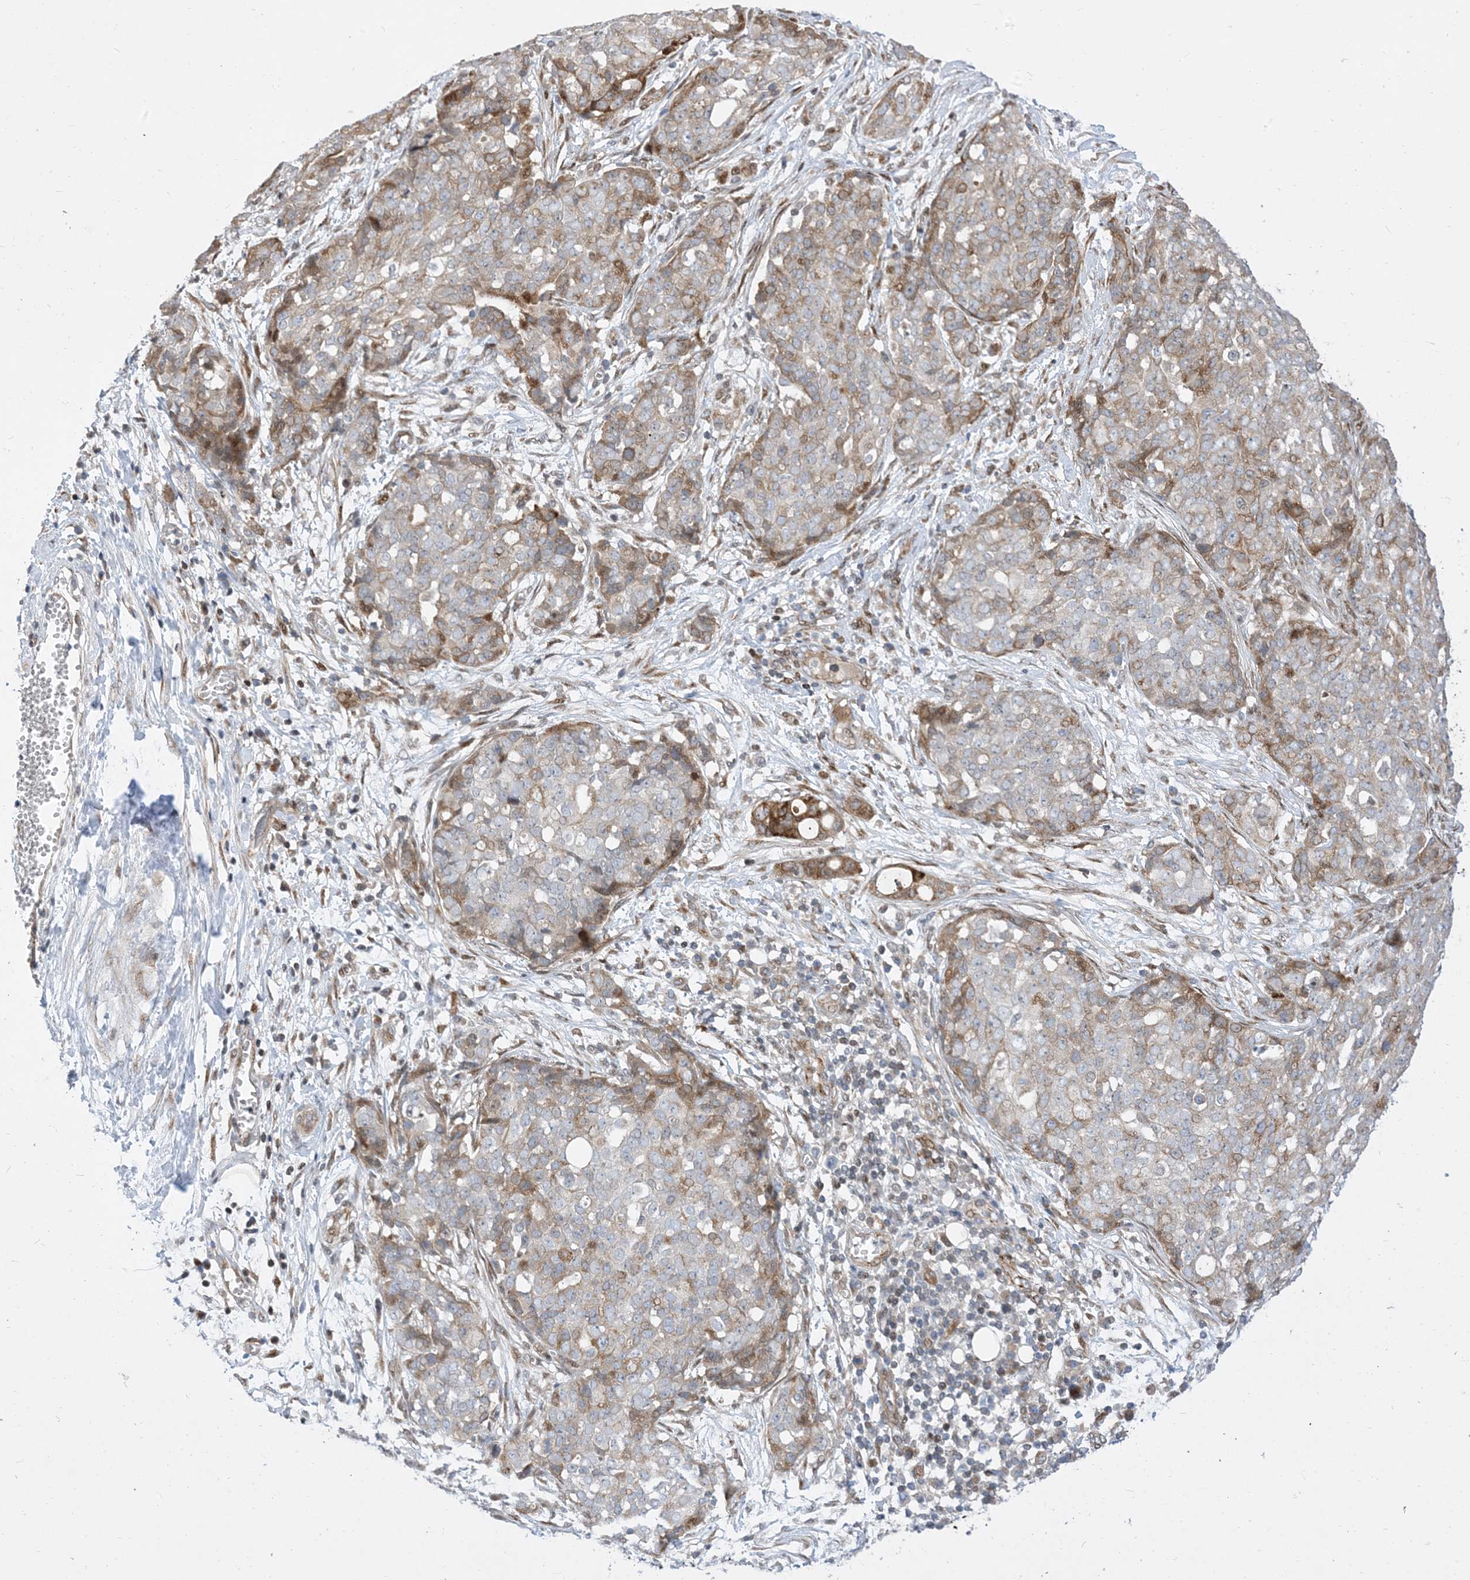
{"staining": {"intensity": "moderate", "quantity": "25%-75%", "location": "cytoplasmic/membranous"}, "tissue": "ovarian cancer", "cell_type": "Tumor cells", "image_type": "cancer", "snomed": [{"axis": "morphology", "description": "Cystadenocarcinoma, serous, NOS"}, {"axis": "topography", "description": "Soft tissue"}, {"axis": "topography", "description": "Ovary"}], "caption": "IHC micrograph of human ovarian cancer (serous cystadenocarcinoma) stained for a protein (brown), which shows medium levels of moderate cytoplasmic/membranous positivity in approximately 25%-75% of tumor cells.", "gene": "TYSND1", "patient": {"sex": "female", "age": 57}}